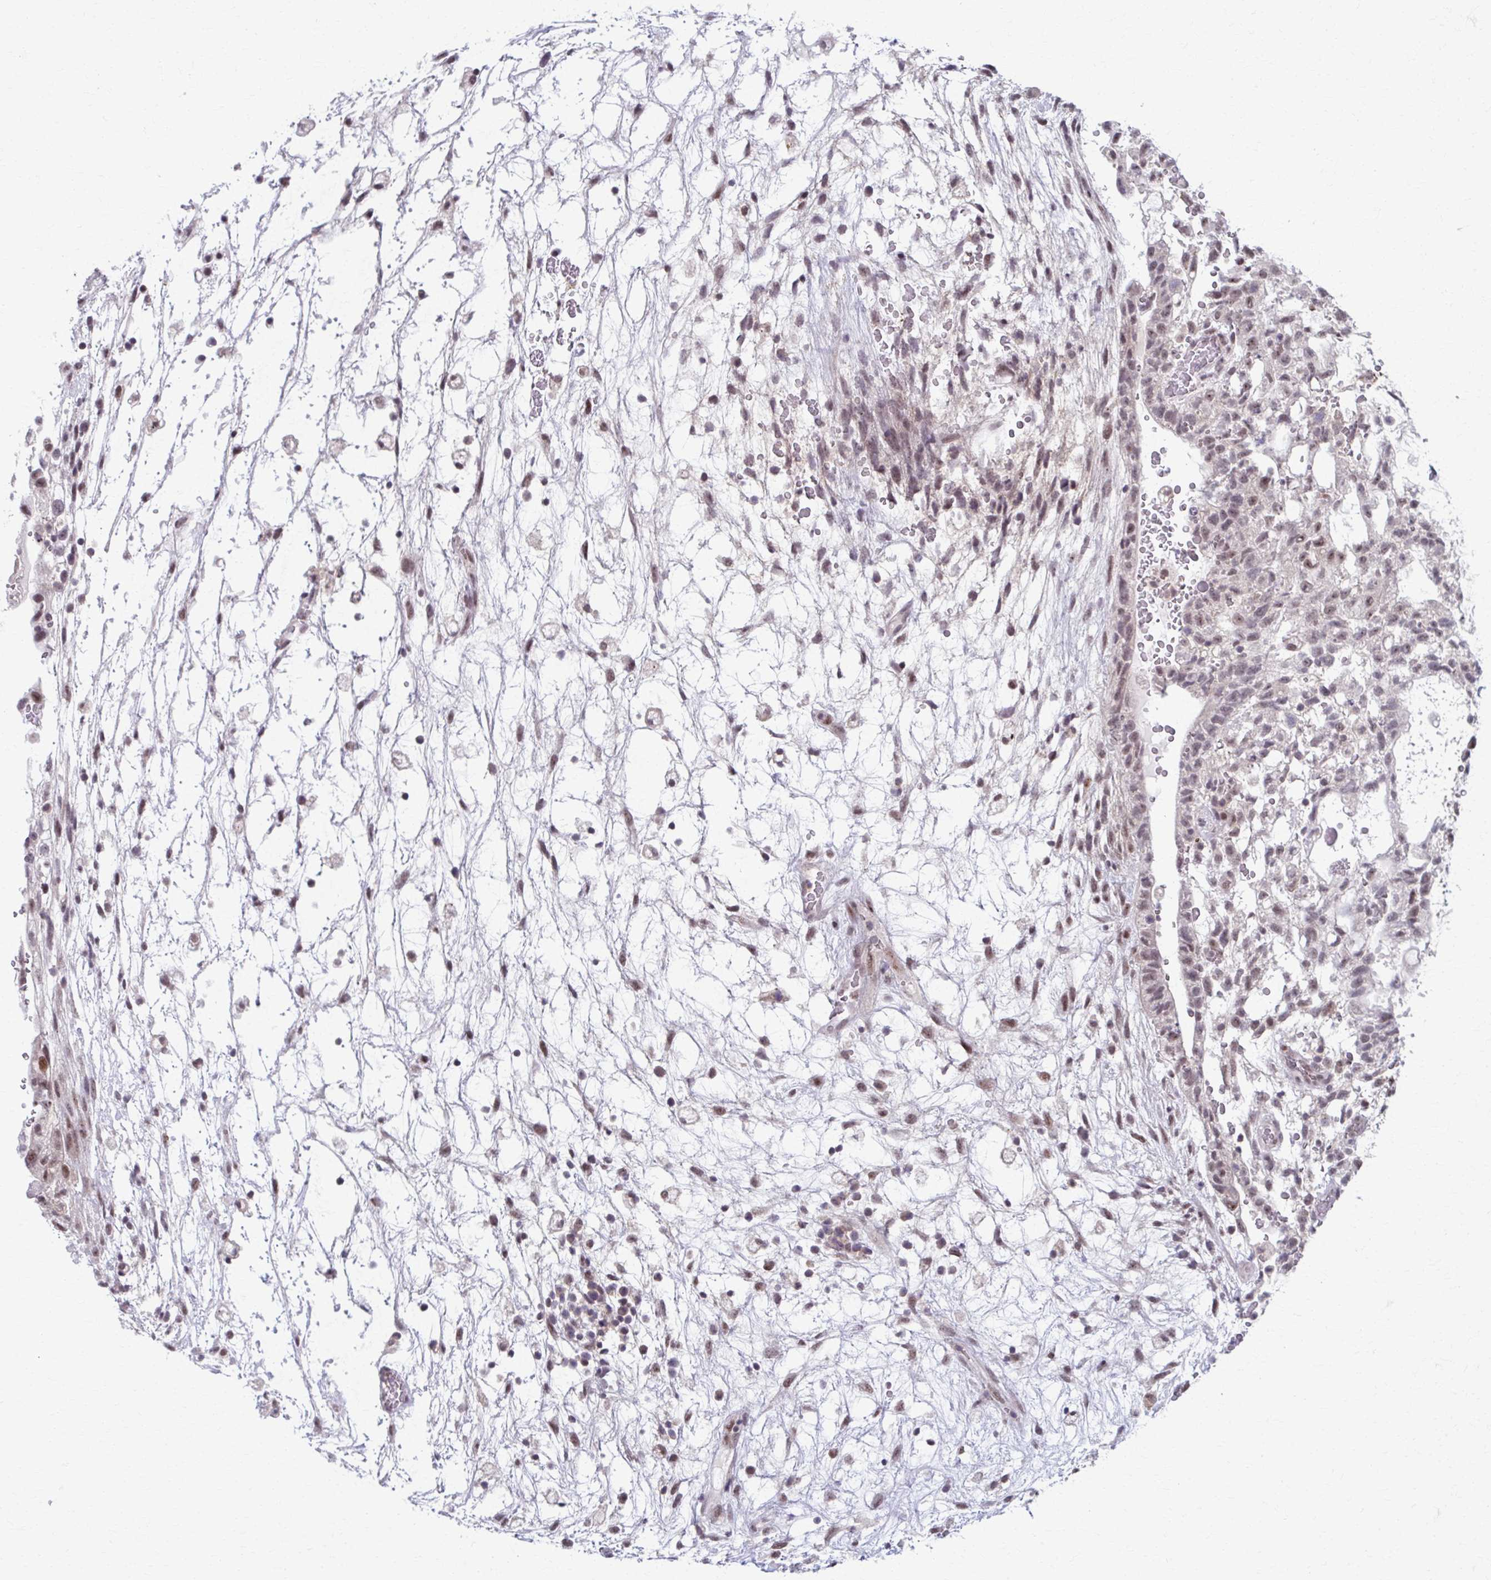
{"staining": {"intensity": "moderate", "quantity": ">75%", "location": "nuclear"}, "tissue": "testis cancer", "cell_type": "Tumor cells", "image_type": "cancer", "snomed": [{"axis": "morphology", "description": "Normal tissue, NOS"}, {"axis": "morphology", "description": "Carcinoma, Embryonal, NOS"}, {"axis": "topography", "description": "Testis"}], "caption": "Testis cancer (embryonal carcinoma) stained with a protein marker displays moderate staining in tumor cells.", "gene": "SETBP1", "patient": {"sex": "male", "age": 32}}